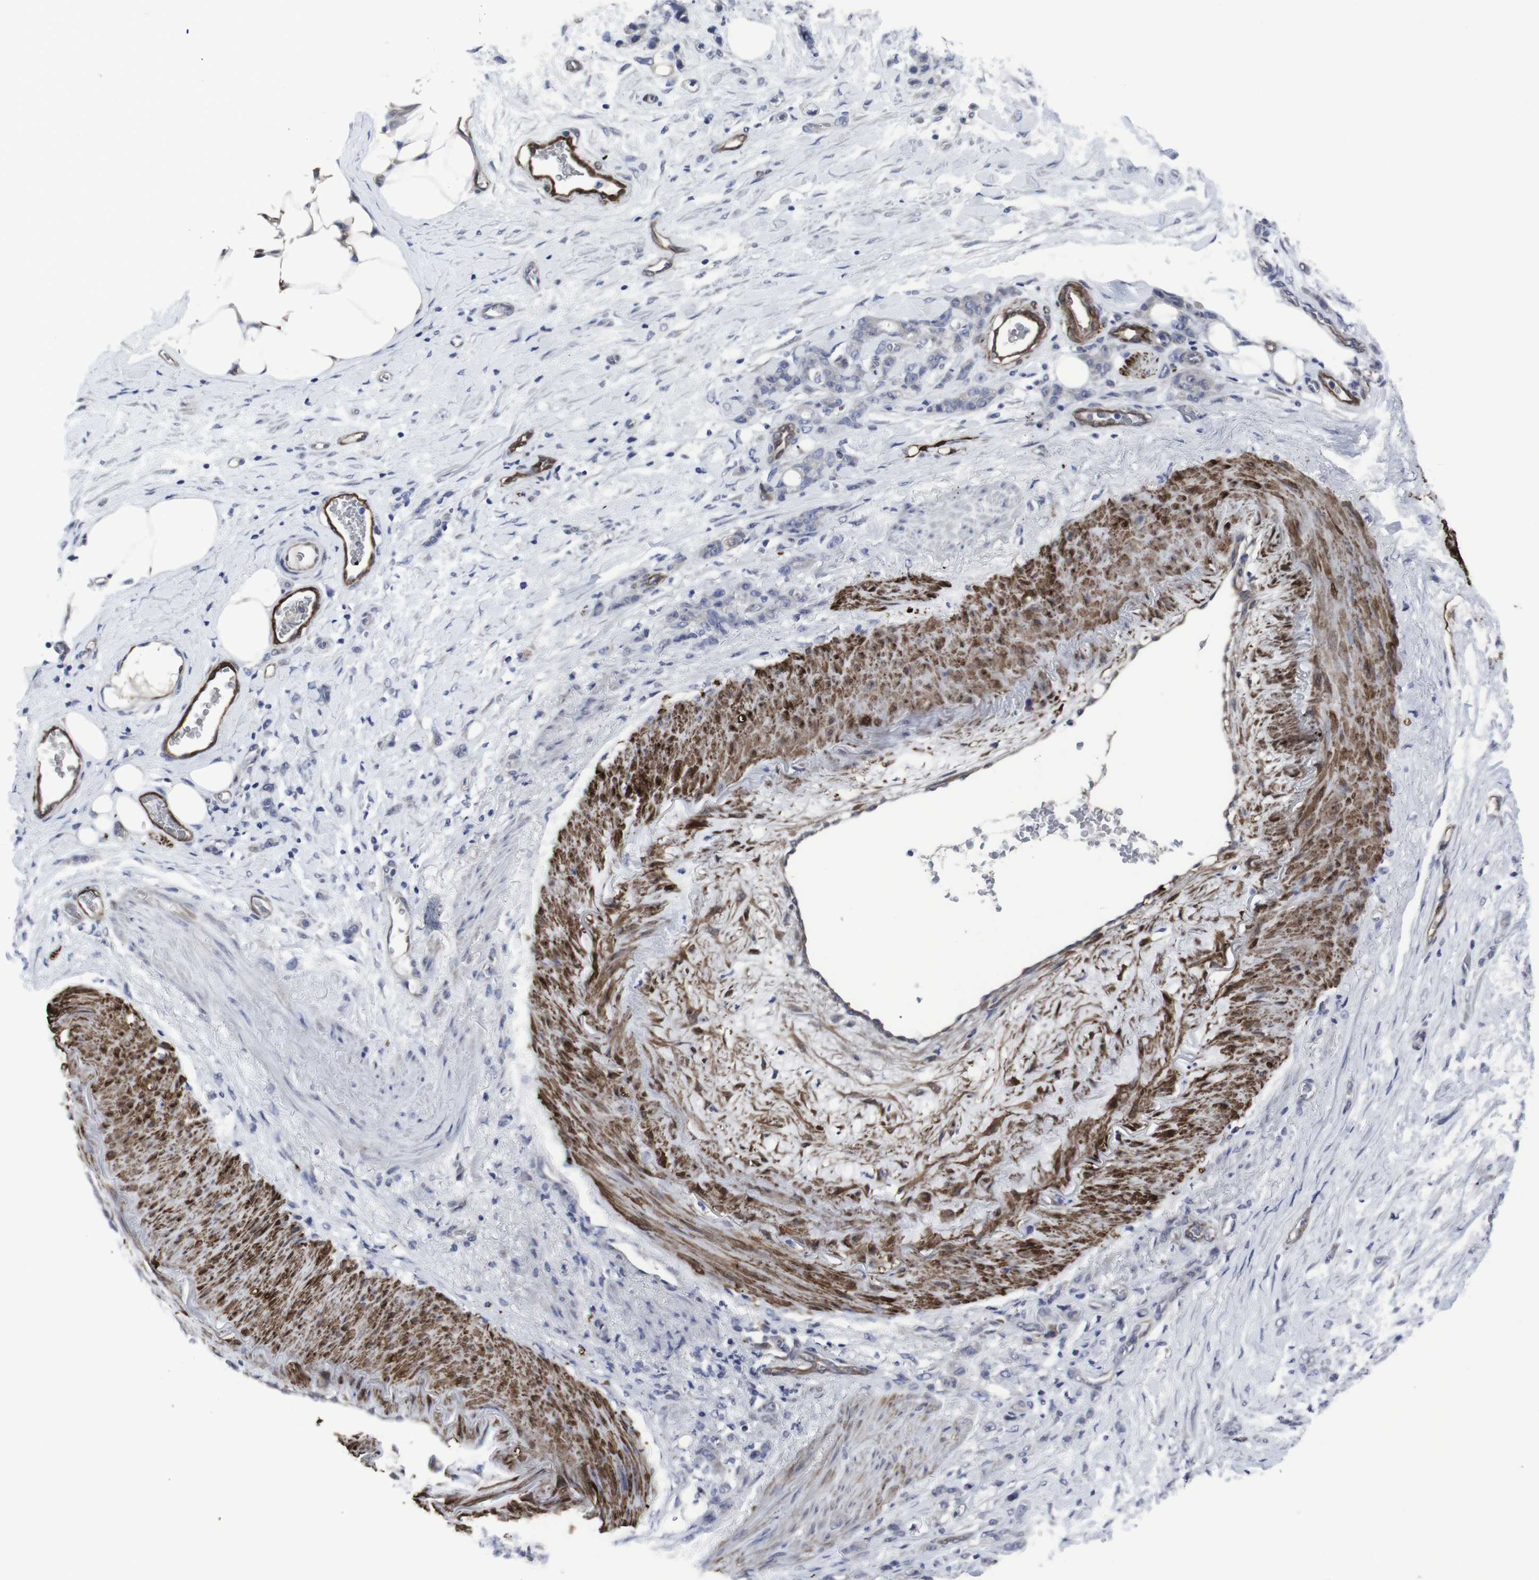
{"staining": {"intensity": "negative", "quantity": "none", "location": "none"}, "tissue": "stomach cancer", "cell_type": "Tumor cells", "image_type": "cancer", "snomed": [{"axis": "morphology", "description": "Adenocarcinoma, NOS"}, {"axis": "topography", "description": "Stomach"}], "caption": "Protein analysis of stomach adenocarcinoma demonstrates no significant expression in tumor cells.", "gene": "SNCG", "patient": {"sex": "male", "age": 82}}